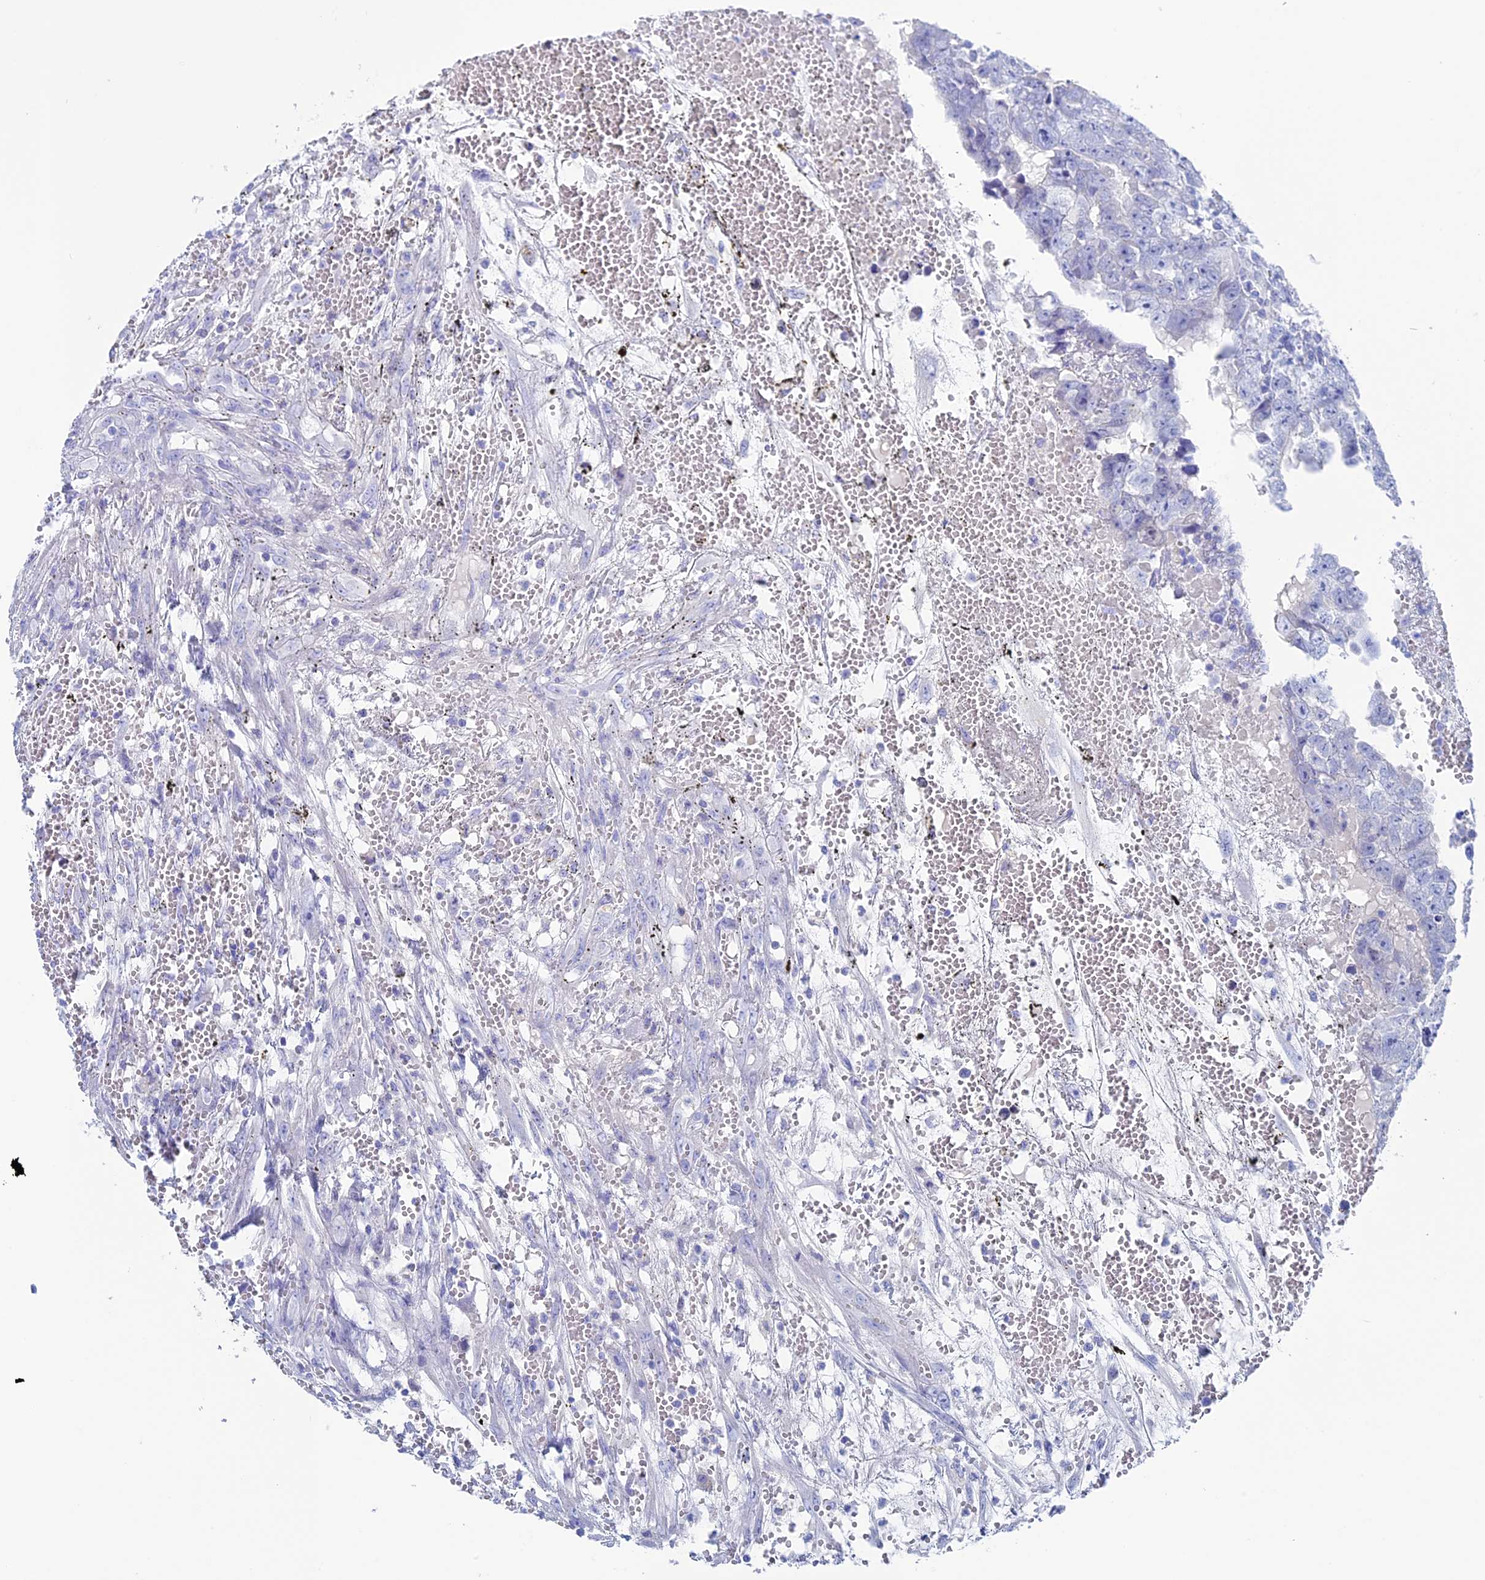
{"staining": {"intensity": "negative", "quantity": "none", "location": "none"}, "tissue": "testis cancer", "cell_type": "Tumor cells", "image_type": "cancer", "snomed": [{"axis": "morphology", "description": "Carcinoma, Embryonal, NOS"}, {"axis": "topography", "description": "Testis"}], "caption": "This is a photomicrograph of immunohistochemistry staining of testis cancer (embryonal carcinoma), which shows no expression in tumor cells.", "gene": "UNC119", "patient": {"sex": "male", "age": 25}}